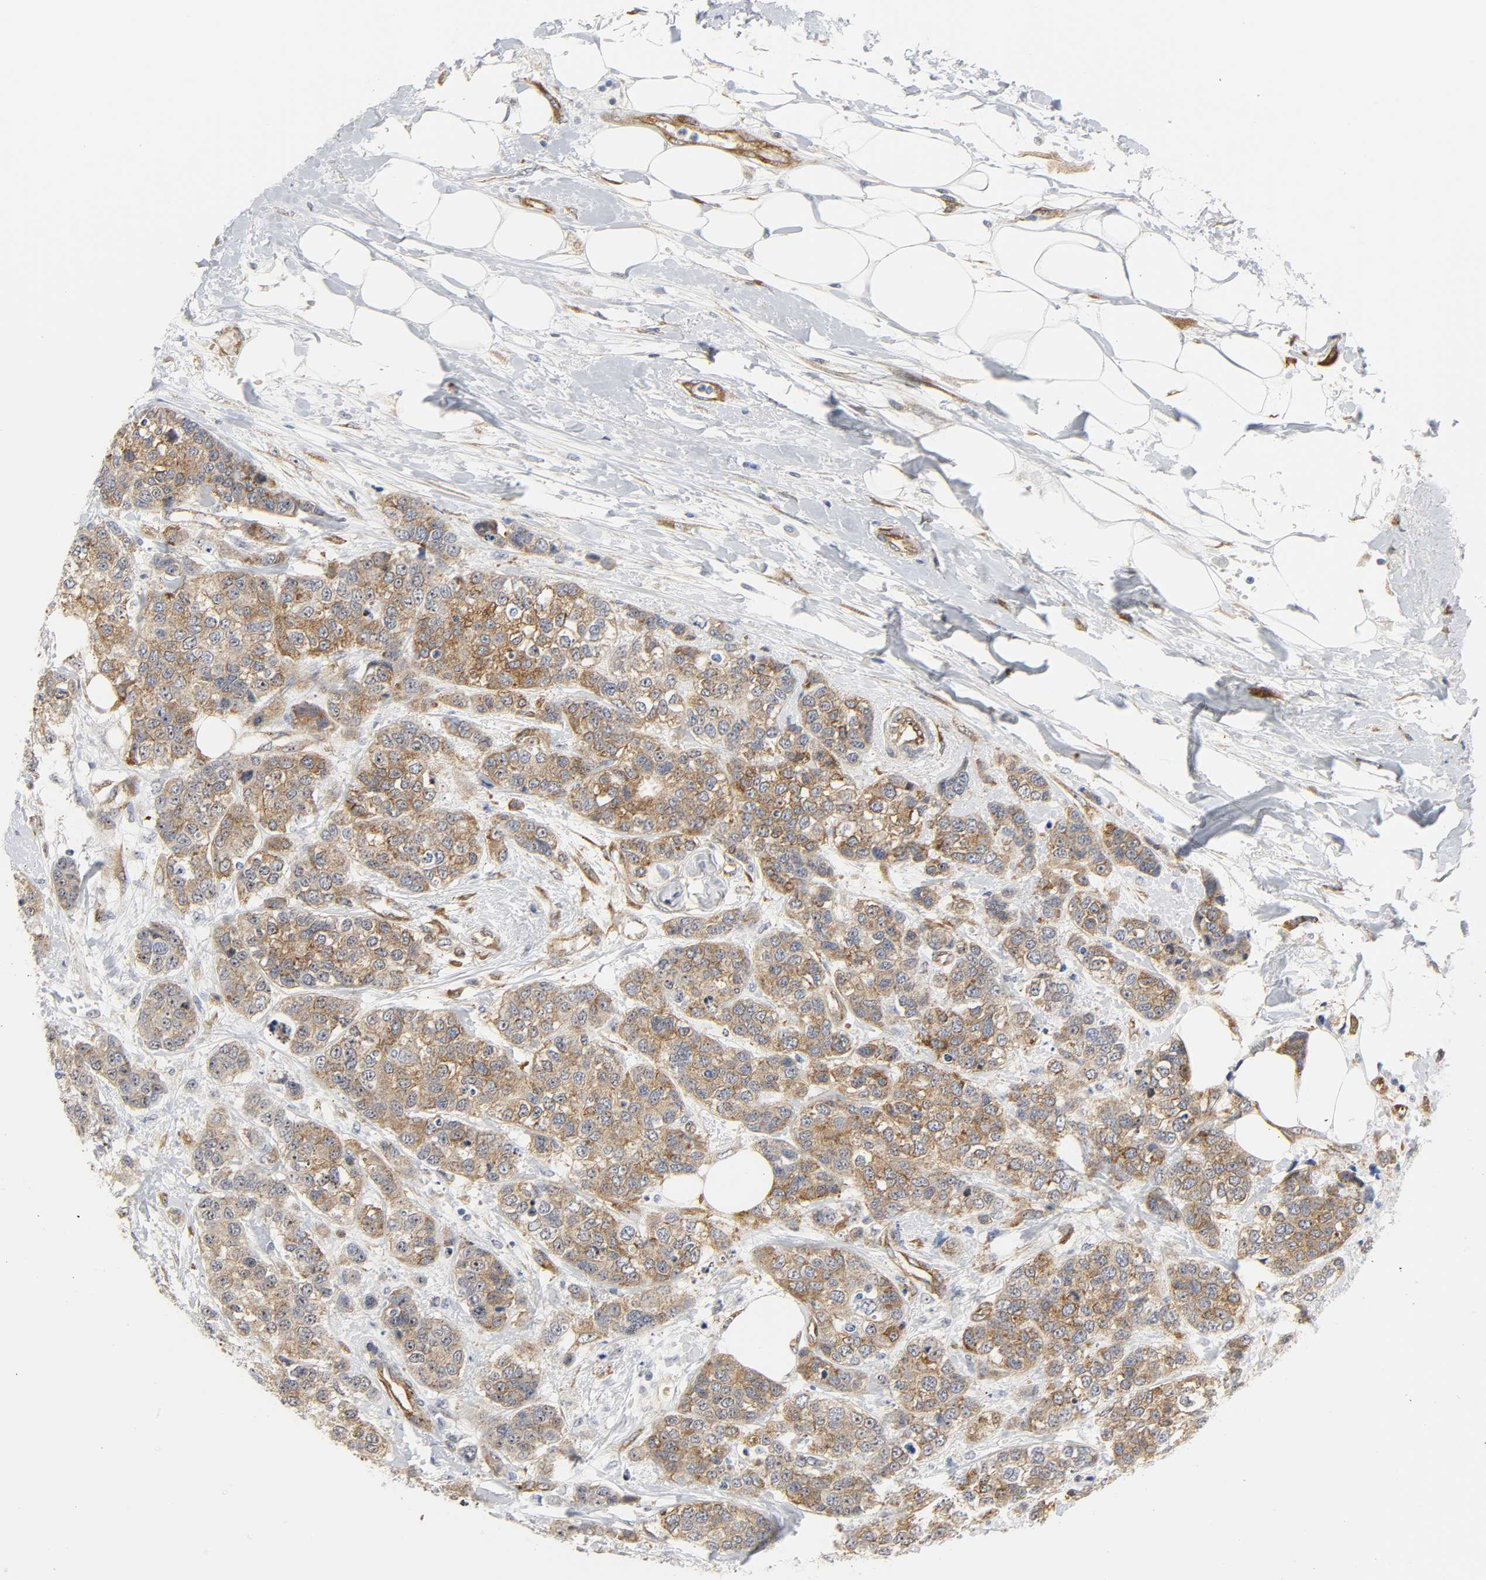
{"staining": {"intensity": "moderate", "quantity": ">75%", "location": "cytoplasmic/membranous"}, "tissue": "breast cancer", "cell_type": "Tumor cells", "image_type": "cancer", "snomed": [{"axis": "morphology", "description": "Duct carcinoma"}, {"axis": "topography", "description": "Breast"}], "caption": "A micrograph of breast cancer (invasive ductal carcinoma) stained for a protein reveals moderate cytoplasmic/membranous brown staining in tumor cells. The staining was performed using DAB (3,3'-diaminobenzidine), with brown indicating positive protein expression. Nuclei are stained blue with hematoxylin.", "gene": "DOCK1", "patient": {"sex": "female", "age": 51}}